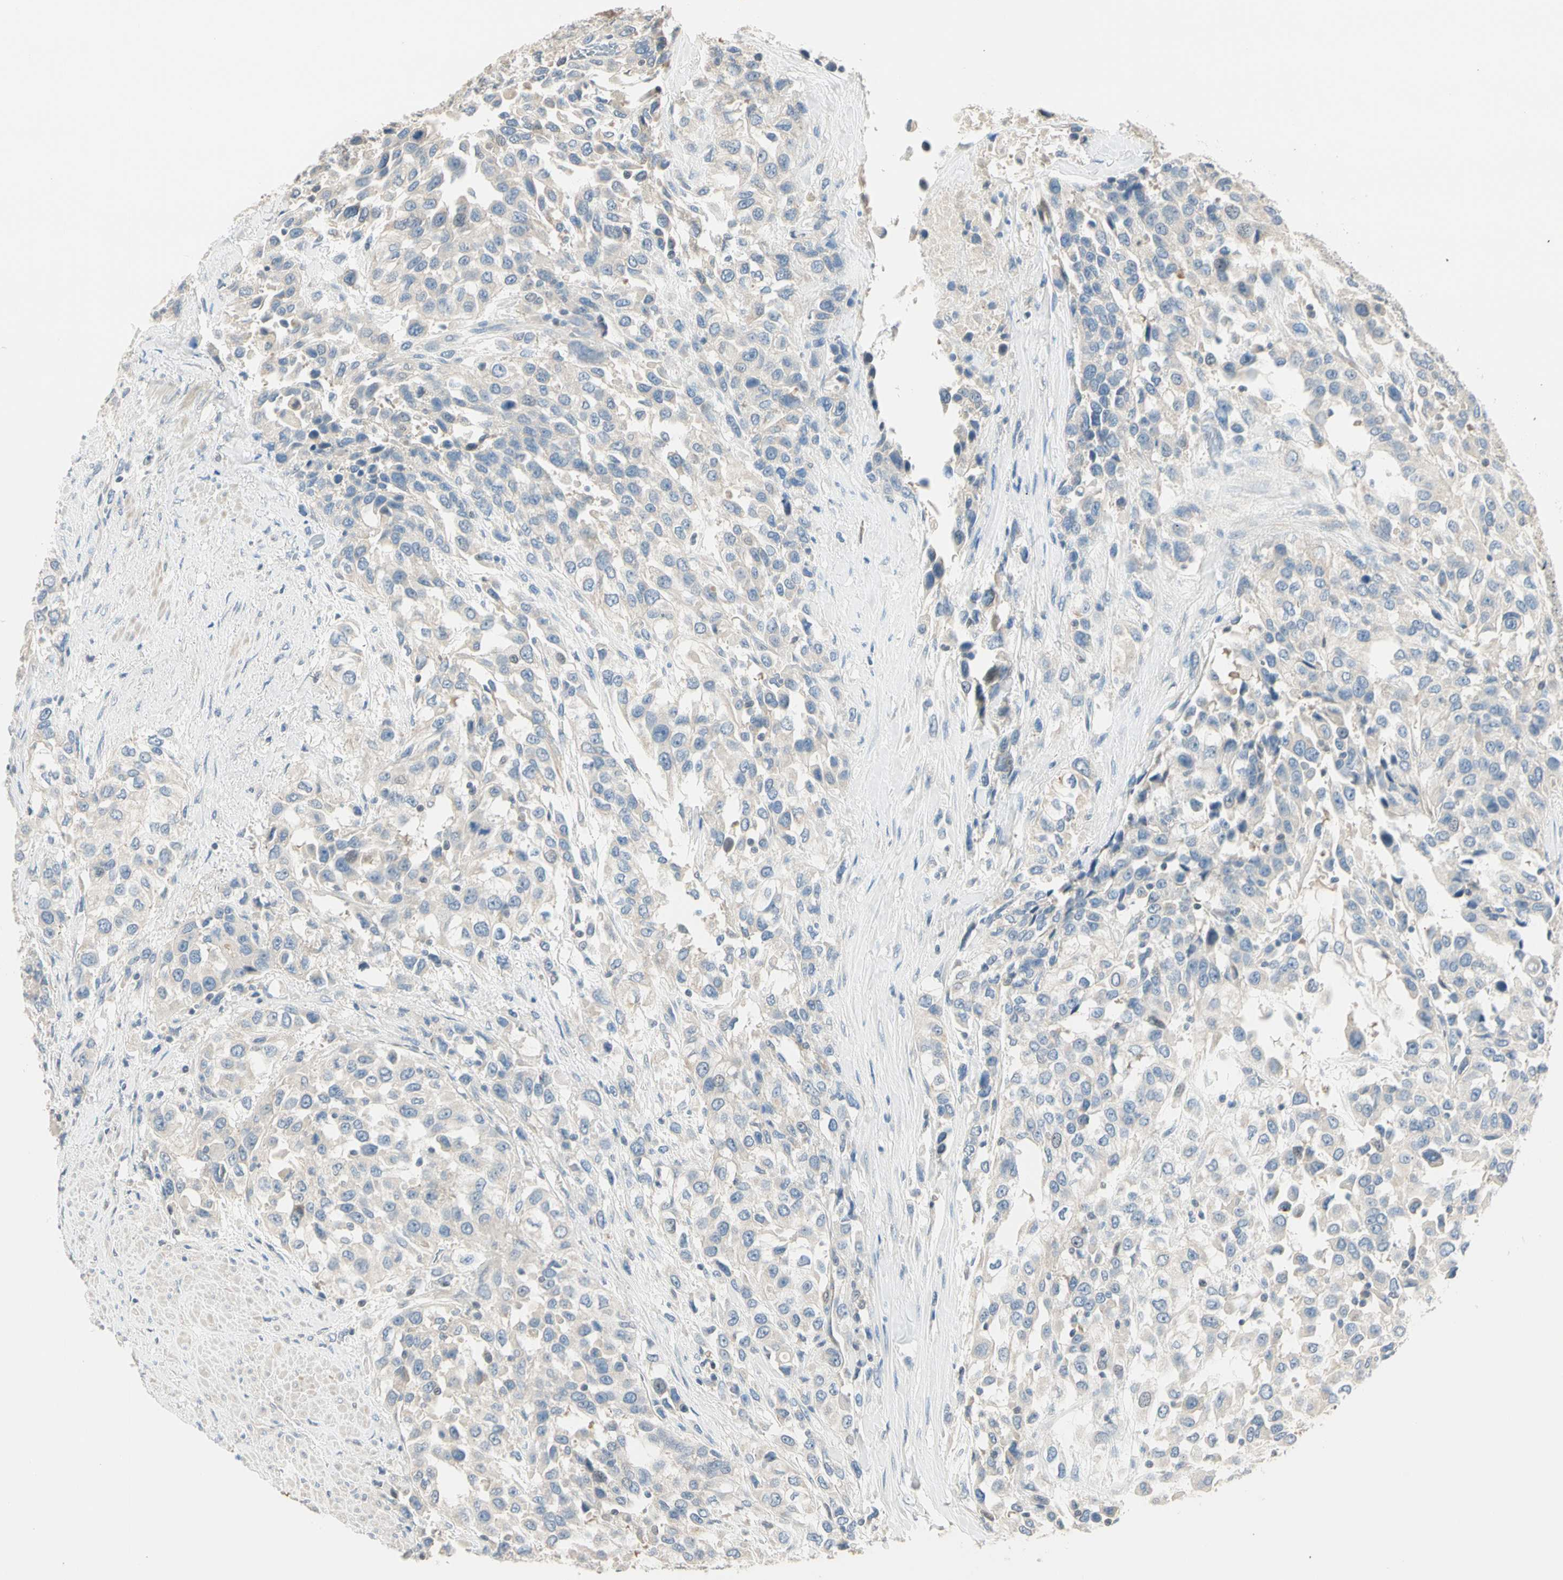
{"staining": {"intensity": "weak", "quantity": "<25%", "location": "cytoplasmic/membranous"}, "tissue": "urothelial cancer", "cell_type": "Tumor cells", "image_type": "cancer", "snomed": [{"axis": "morphology", "description": "Urothelial carcinoma, High grade"}, {"axis": "topography", "description": "Urinary bladder"}], "caption": "Human urothelial carcinoma (high-grade) stained for a protein using immunohistochemistry shows no expression in tumor cells.", "gene": "GPR153", "patient": {"sex": "female", "age": 80}}